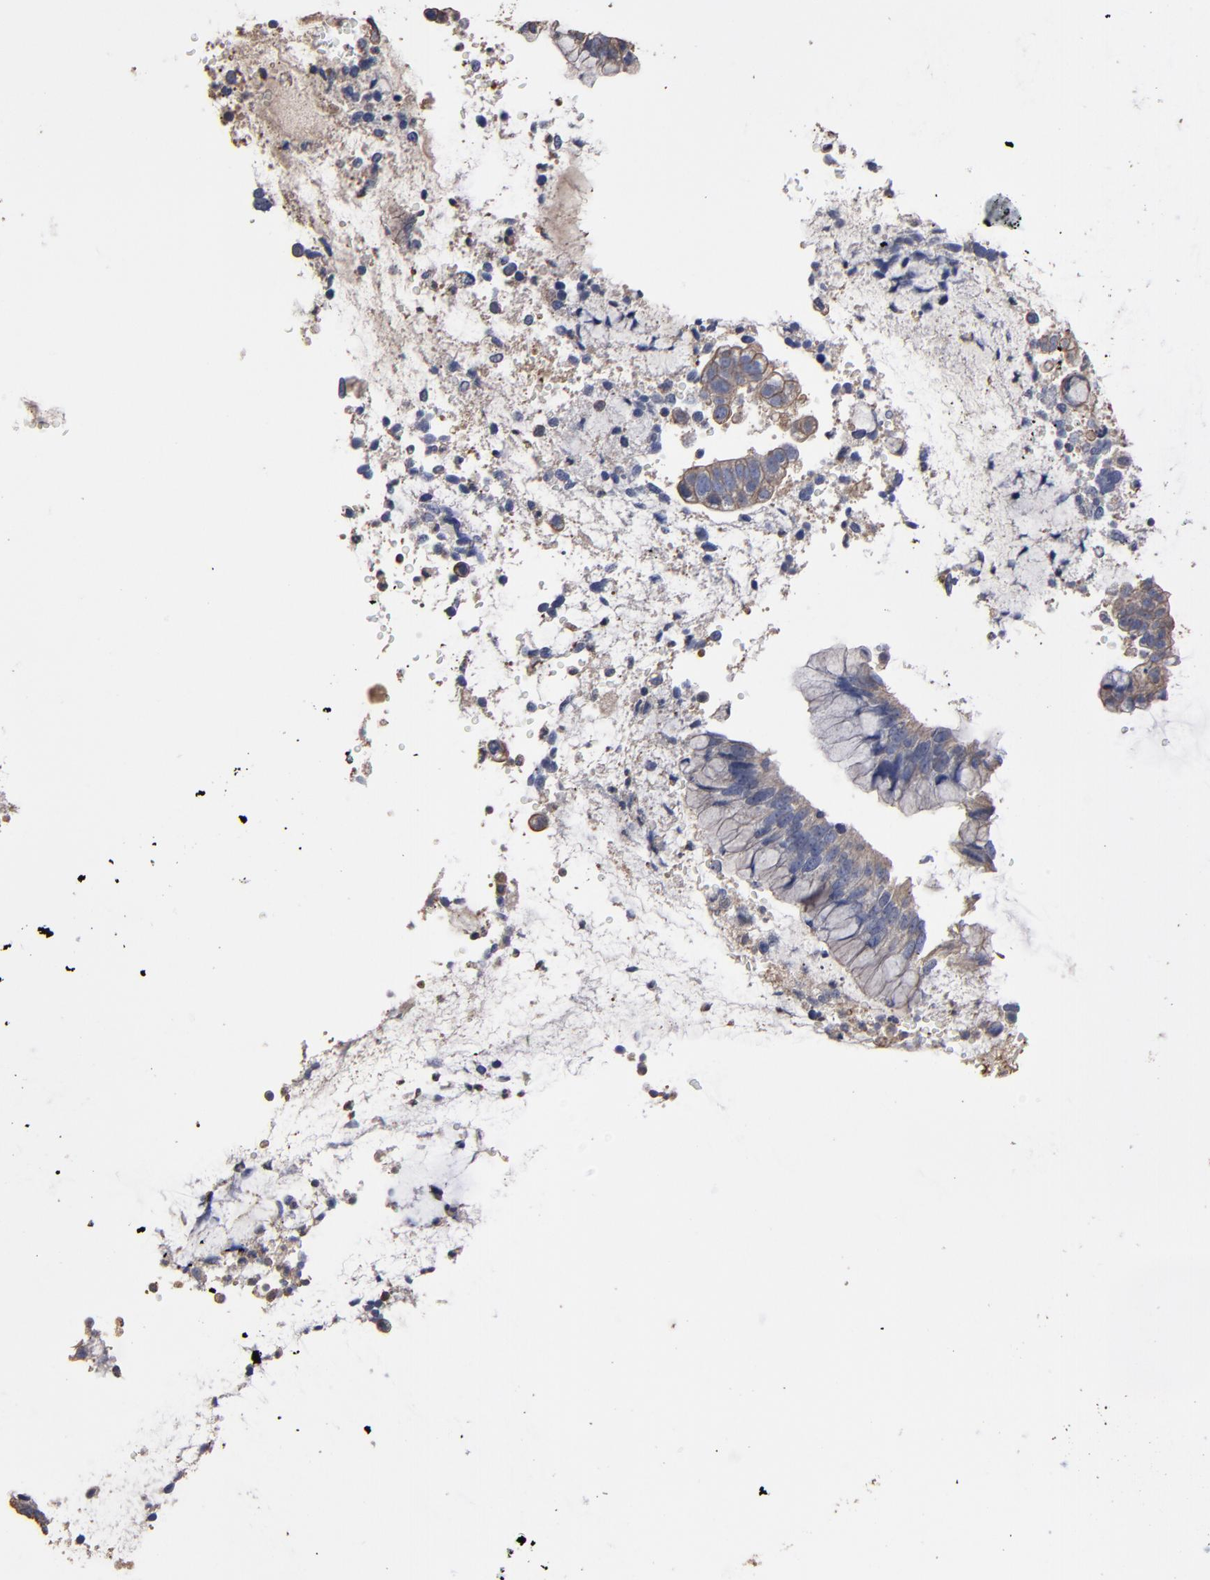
{"staining": {"intensity": "weak", "quantity": "25%-75%", "location": "cytoplasmic/membranous"}, "tissue": "cervical cancer", "cell_type": "Tumor cells", "image_type": "cancer", "snomed": [{"axis": "morphology", "description": "Adenocarcinoma, NOS"}, {"axis": "topography", "description": "Cervix"}], "caption": "Tumor cells reveal low levels of weak cytoplasmic/membranous staining in approximately 25%-75% of cells in human cervical adenocarcinoma. (Brightfield microscopy of DAB IHC at high magnification).", "gene": "DMD", "patient": {"sex": "female", "age": 44}}